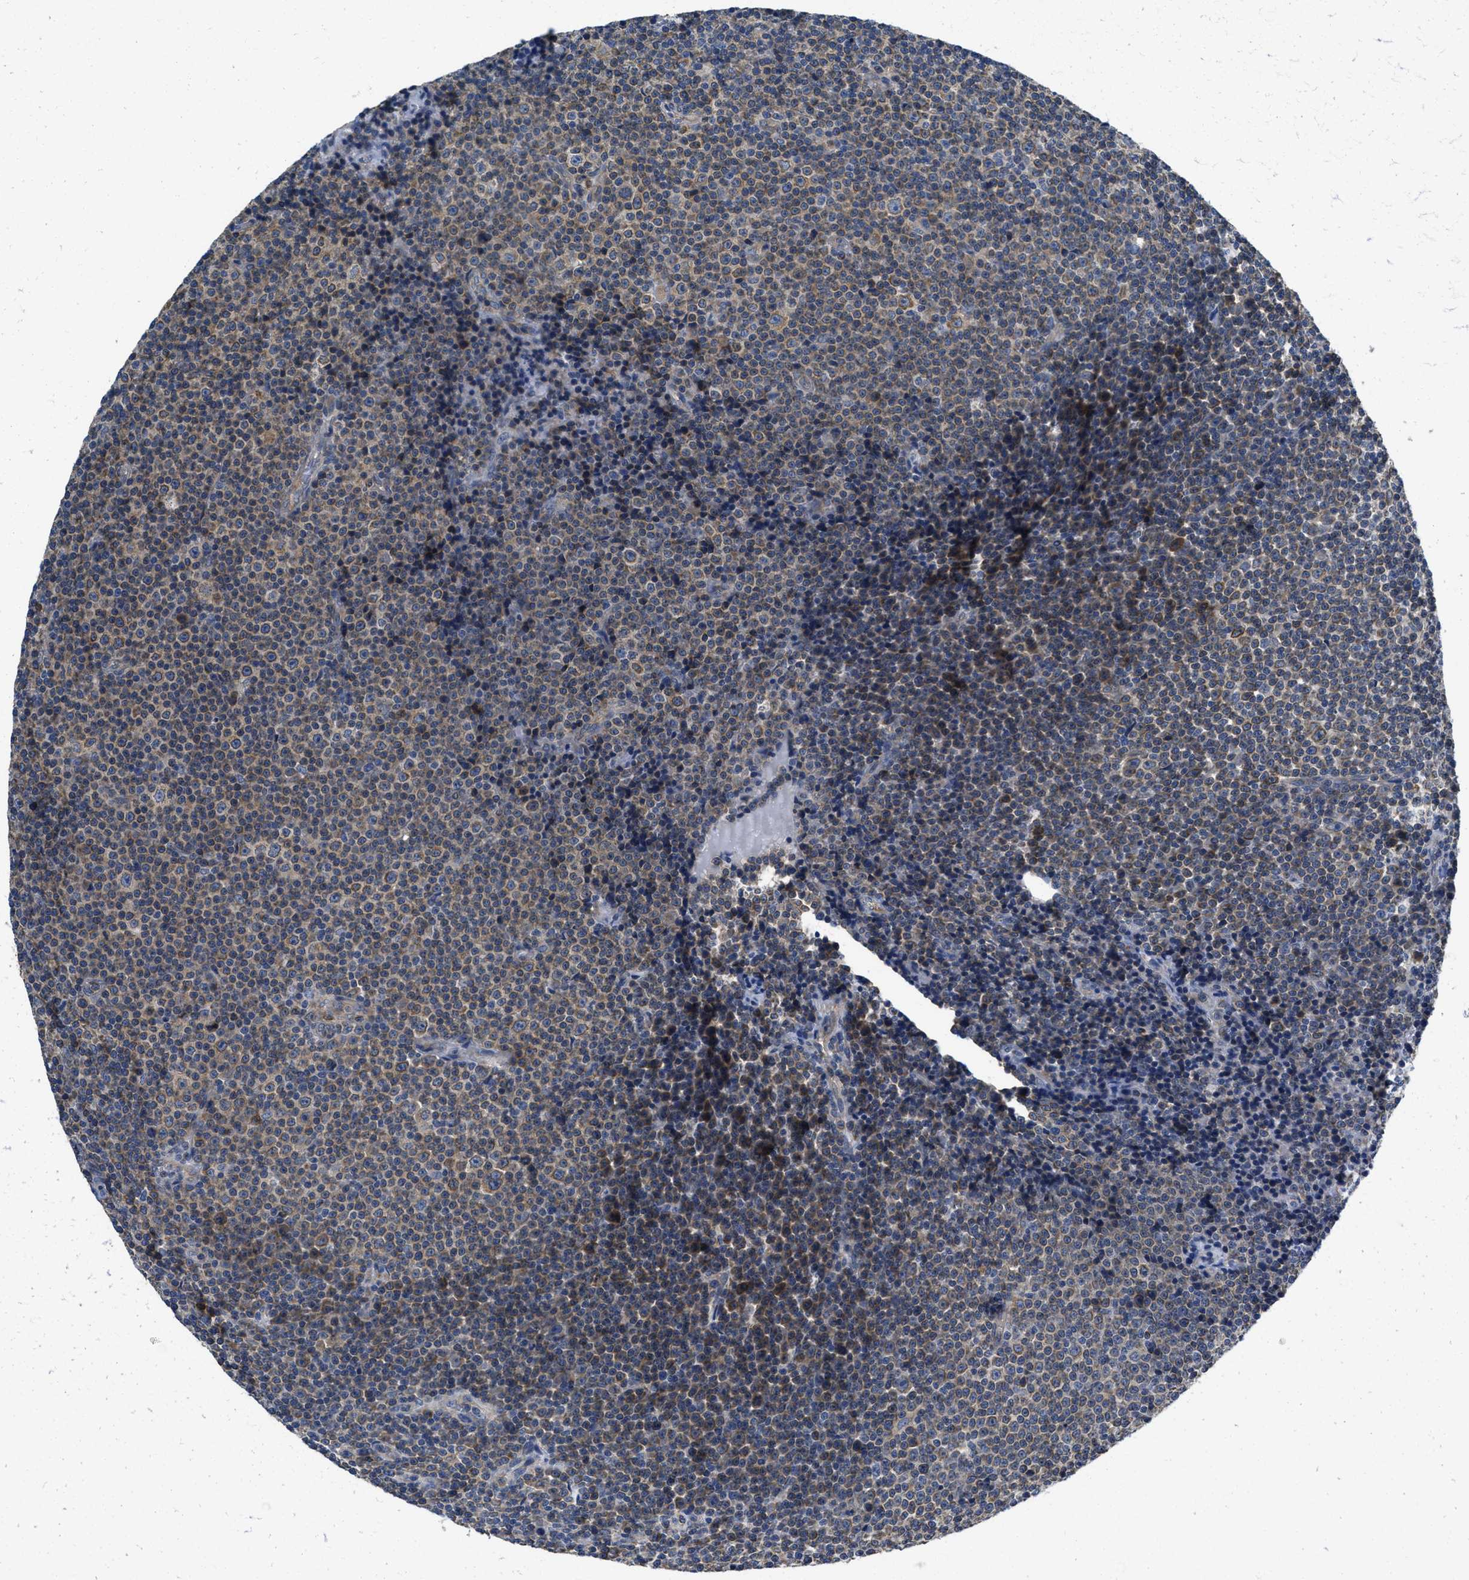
{"staining": {"intensity": "weak", "quantity": "25%-75%", "location": "cytoplasmic/membranous"}, "tissue": "lymphoma", "cell_type": "Tumor cells", "image_type": "cancer", "snomed": [{"axis": "morphology", "description": "Malignant lymphoma, non-Hodgkin's type, Low grade"}, {"axis": "topography", "description": "Lymph node"}], "caption": "The image demonstrates staining of lymphoma, revealing weak cytoplasmic/membranous protein positivity (brown color) within tumor cells.", "gene": "GALK1", "patient": {"sex": "female", "age": 67}}